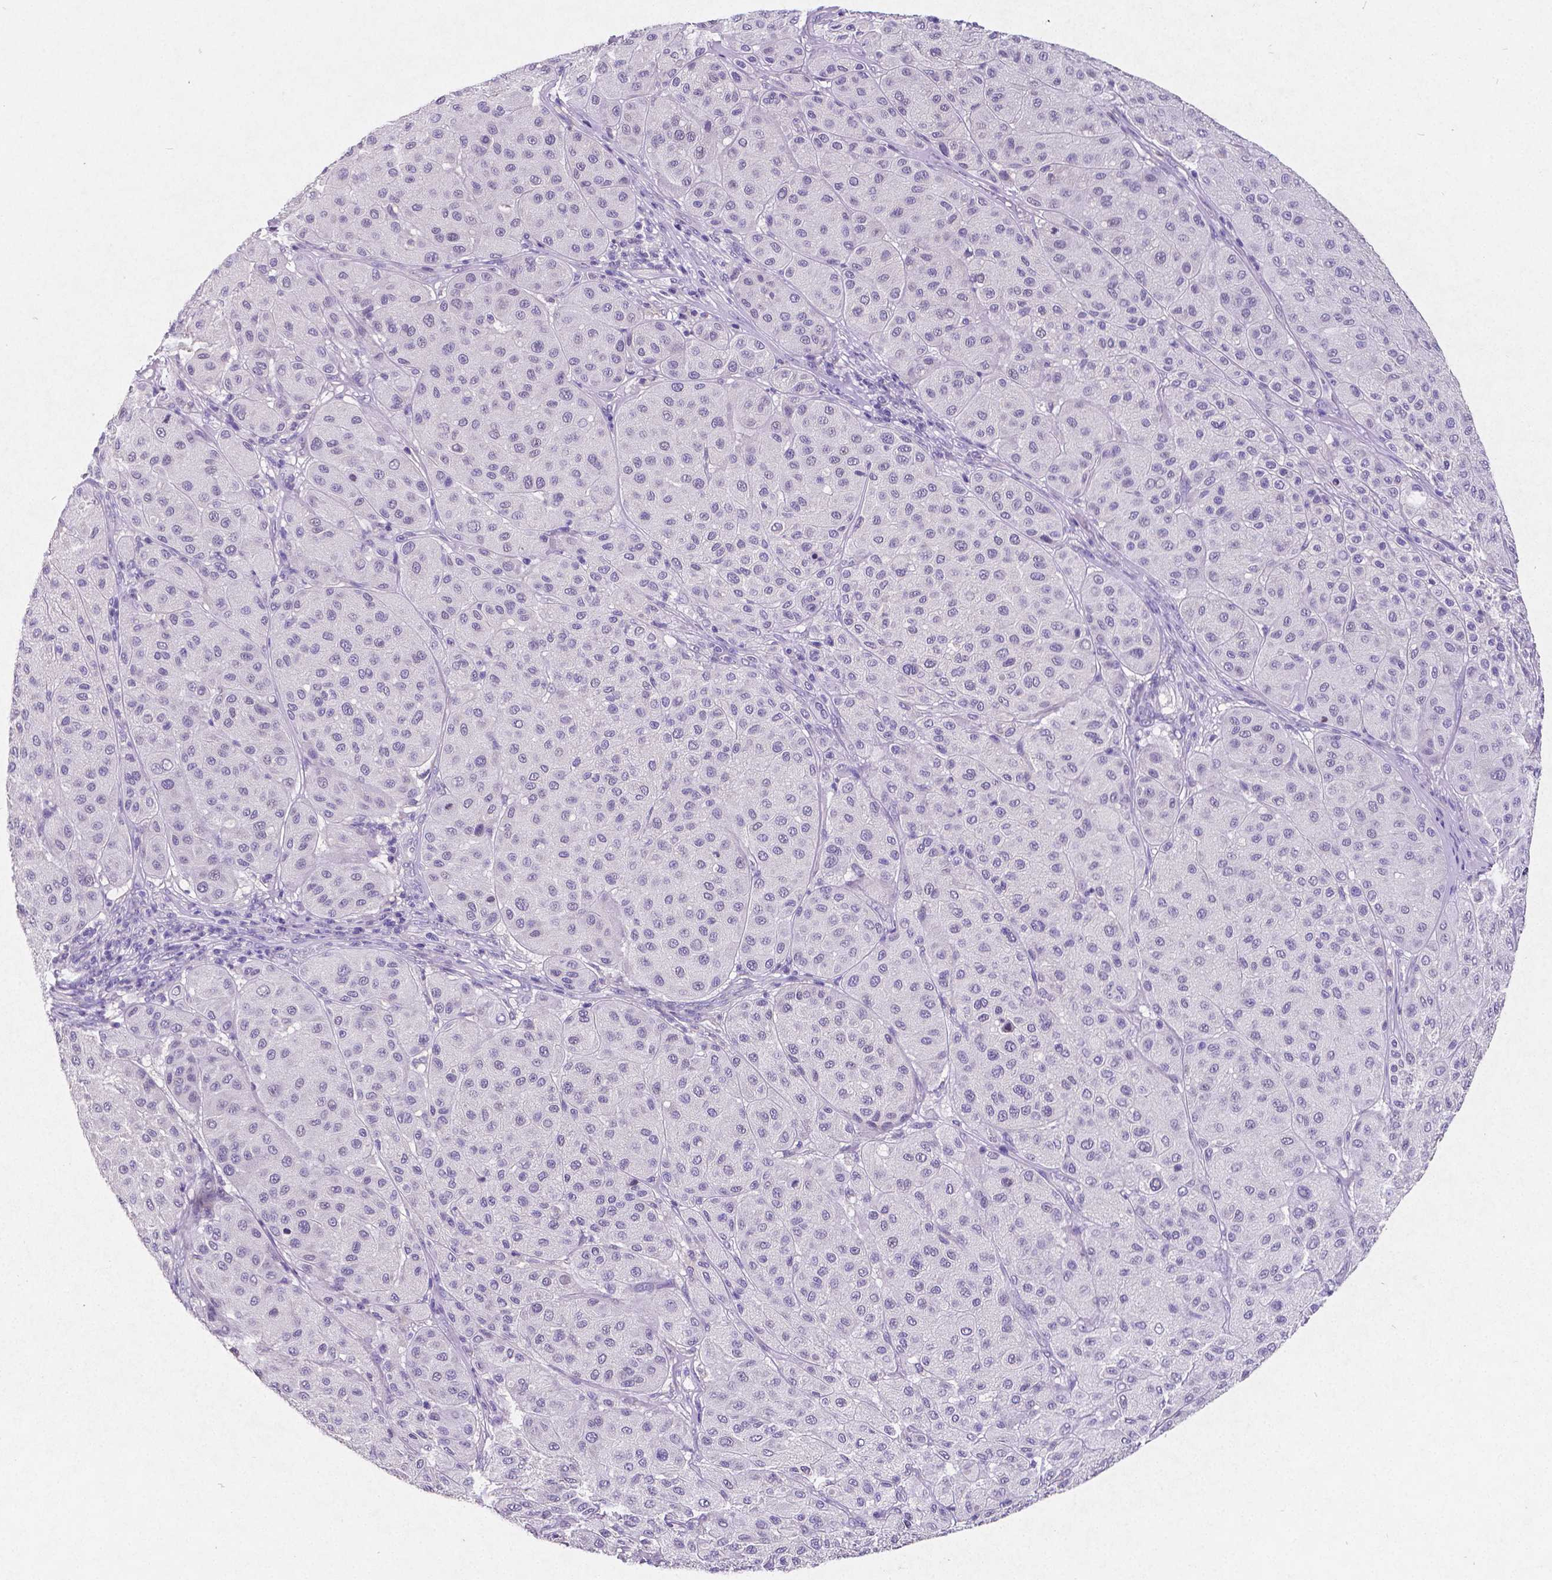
{"staining": {"intensity": "negative", "quantity": "none", "location": "none"}, "tissue": "melanoma", "cell_type": "Tumor cells", "image_type": "cancer", "snomed": [{"axis": "morphology", "description": "Malignant melanoma, Metastatic site"}, {"axis": "topography", "description": "Smooth muscle"}], "caption": "This image is of melanoma stained with IHC to label a protein in brown with the nuclei are counter-stained blue. There is no expression in tumor cells. Brightfield microscopy of IHC stained with DAB (3,3'-diaminobenzidine) (brown) and hematoxylin (blue), captured at high magnification.", "gene": "SATB2", "patient": {"sex": "male", "age": 41}}